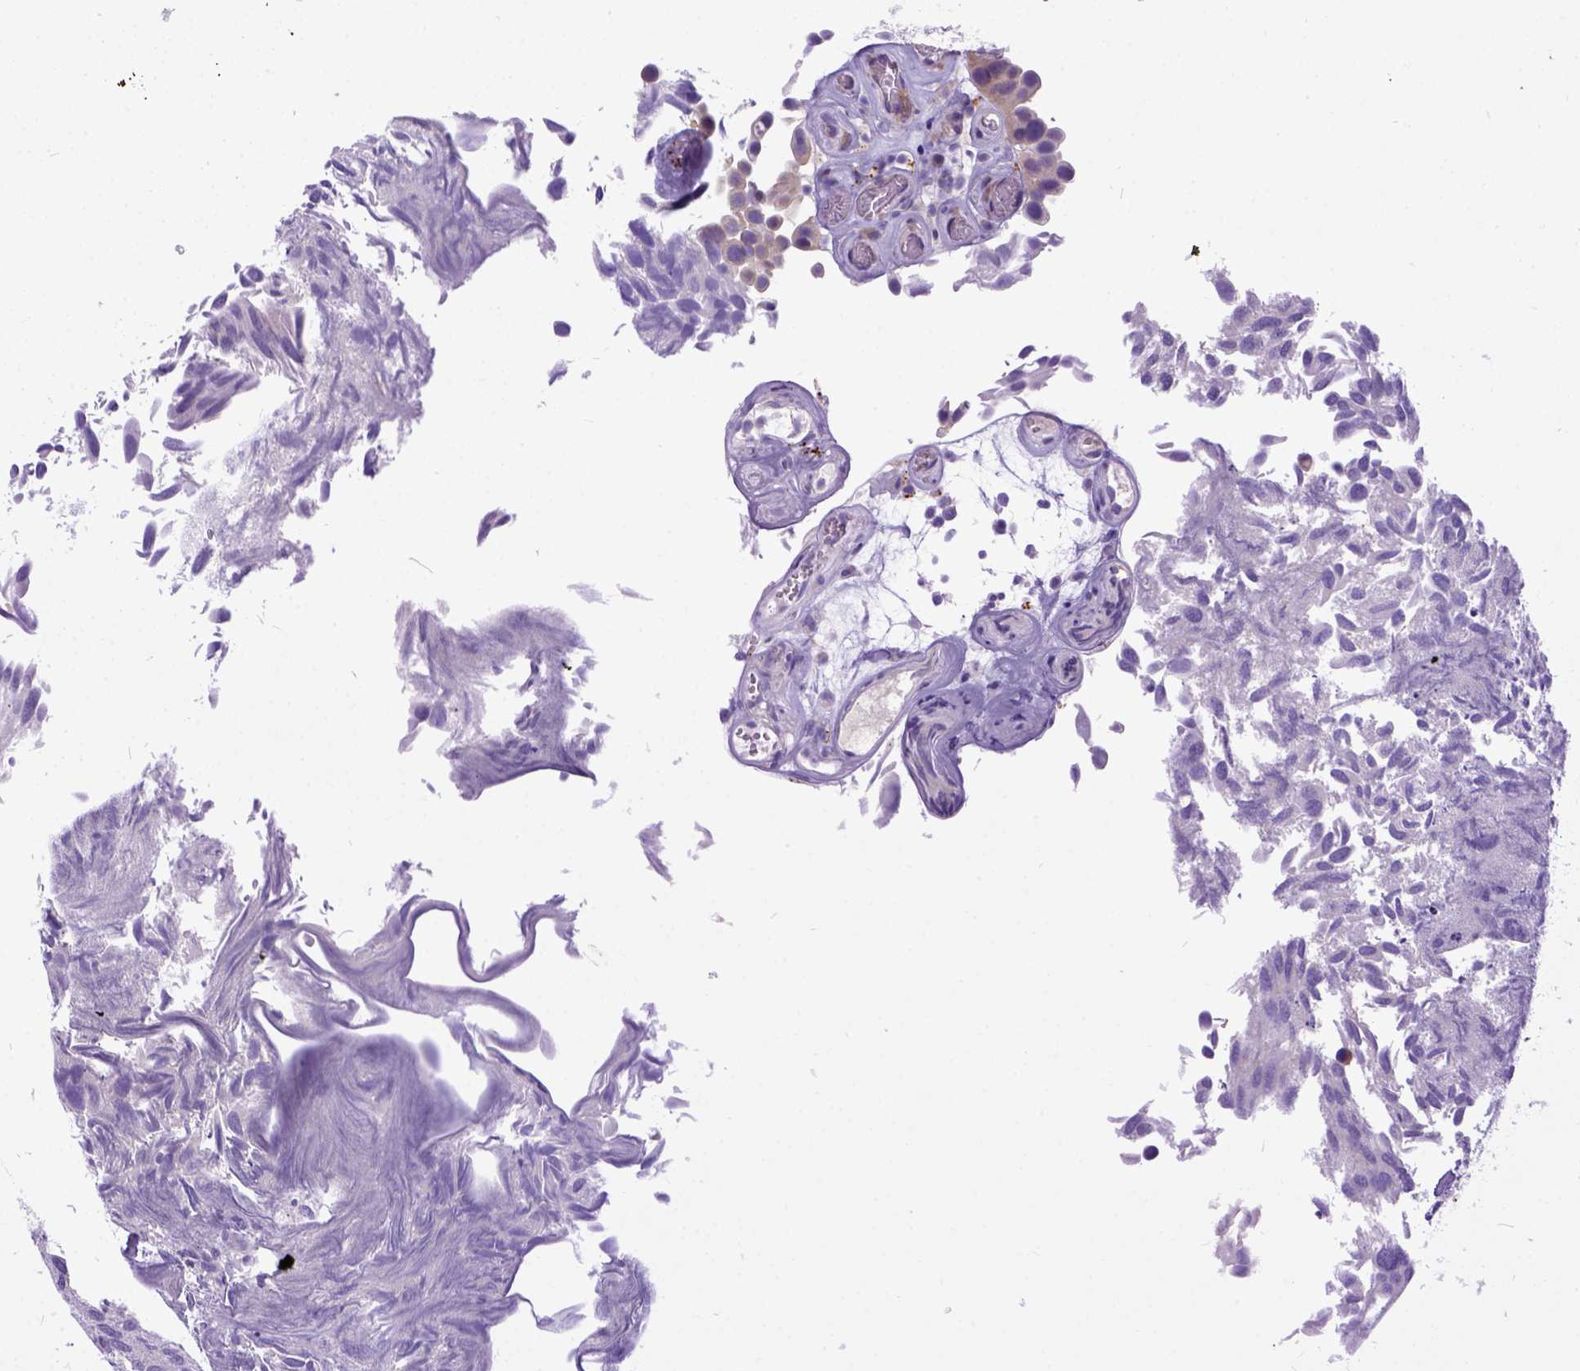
{"staining": {"intensity": "negative", "quantity": "none", "location": "none"}, "tissue": "urothelial cancer", "cell_type": "Tumor cells", "image_type": "cancer", "snomed": [{"axis": "morphology", "description": "Urothelial carcinoma, Low grade"}, {"axis": "topography", "description": "Urinary bladder"}], "caption": "Immunohistochemistry (IHC) of urothelial cancer exhibits no positivity in tumor cells.", "gene": "NEK5", "patient": {"sex": "female", "age": 69}}